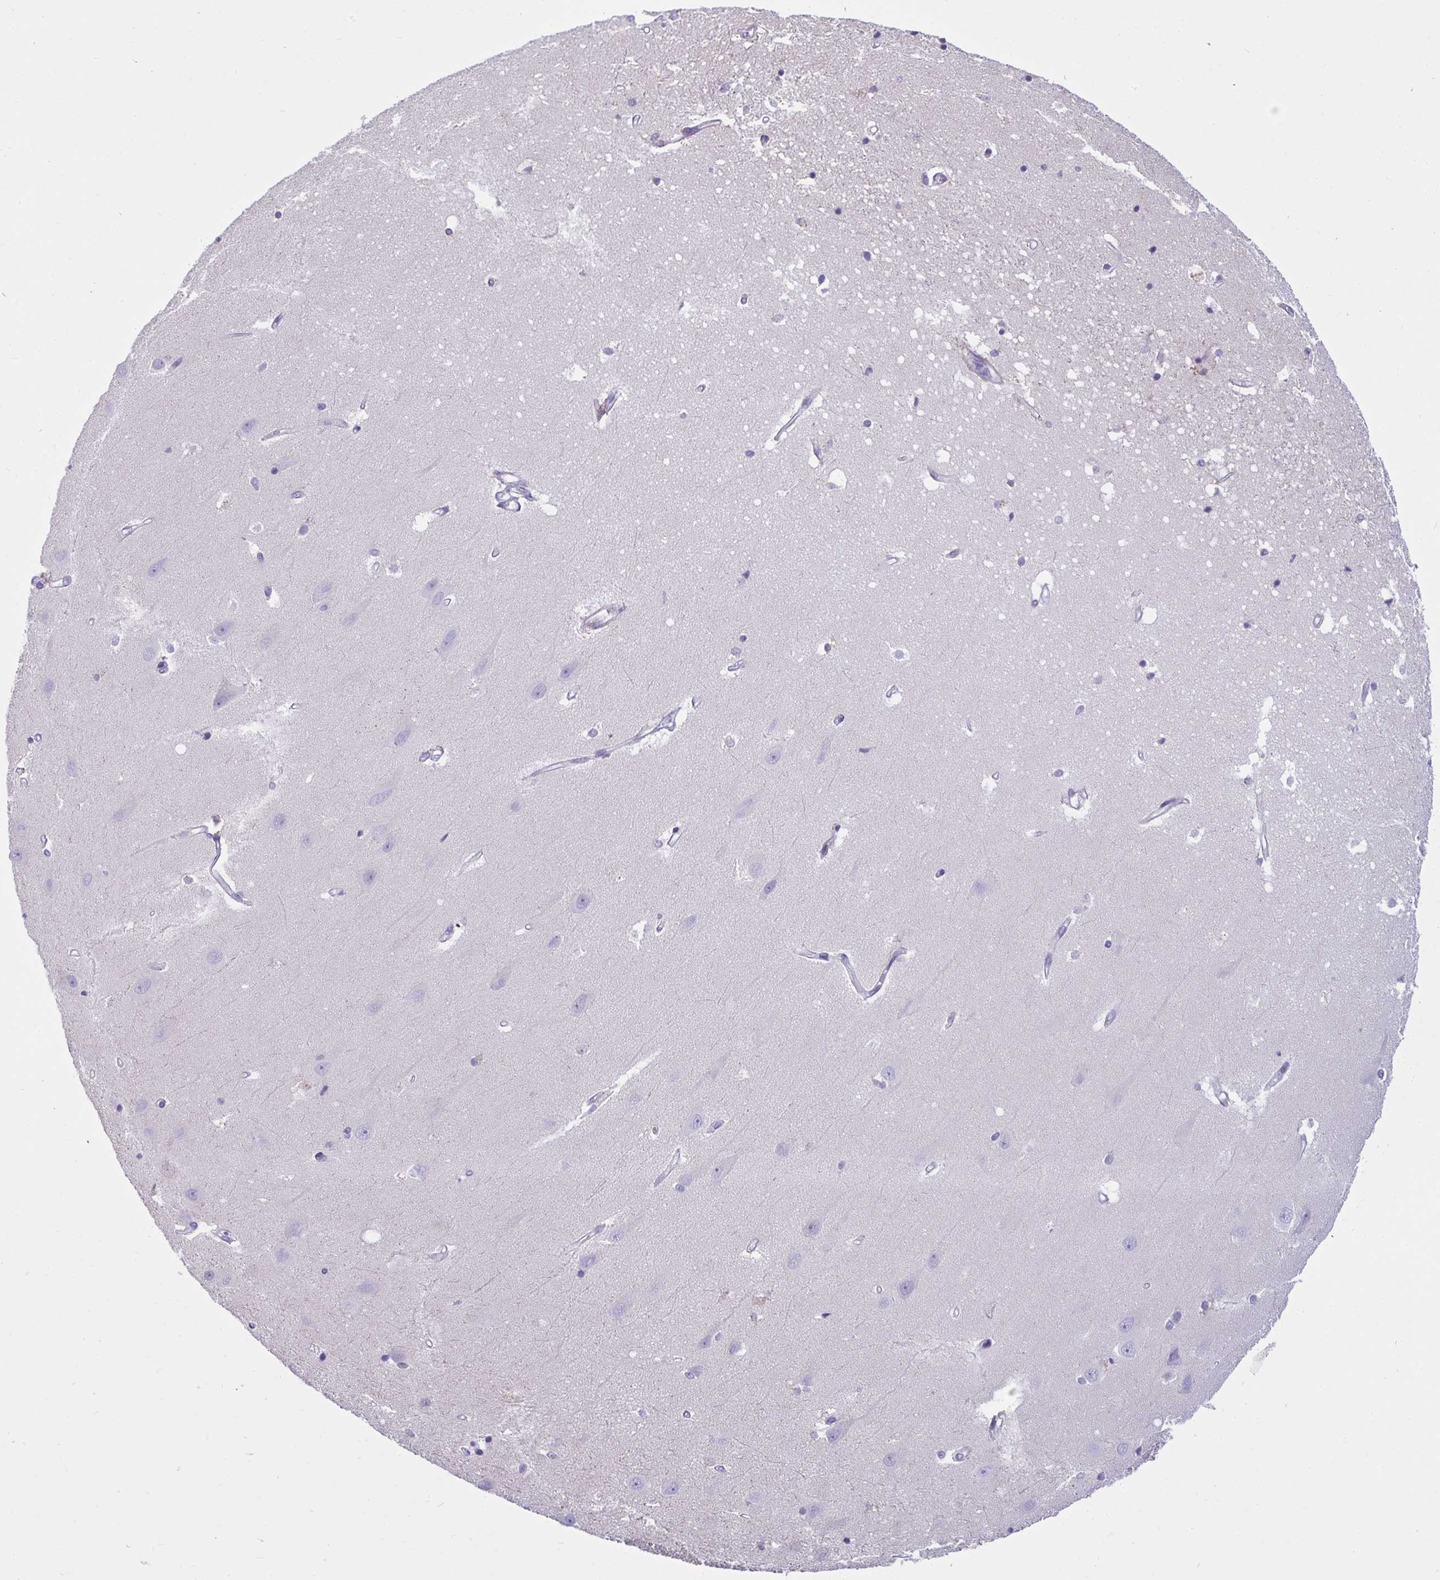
{"staining": {"intensity": "negative", "quantity": "none", "location": "none"}, "tissue": "hippocampus", "cell_type": "Glial cells", "image_type": "normal", "snomed": [{"axis": "morphology", "description": "Normal tissue, NOS"}, {"axis": "topography", "description": "Hippocampus"}], "caption": "Immunohistochemistry (IHC) image of normal hippocampus stained for a protein (brown), which displays no positivity in glial cells.", "gene": "SUZ12", "patient": {"sex": "male", "age": 63}}